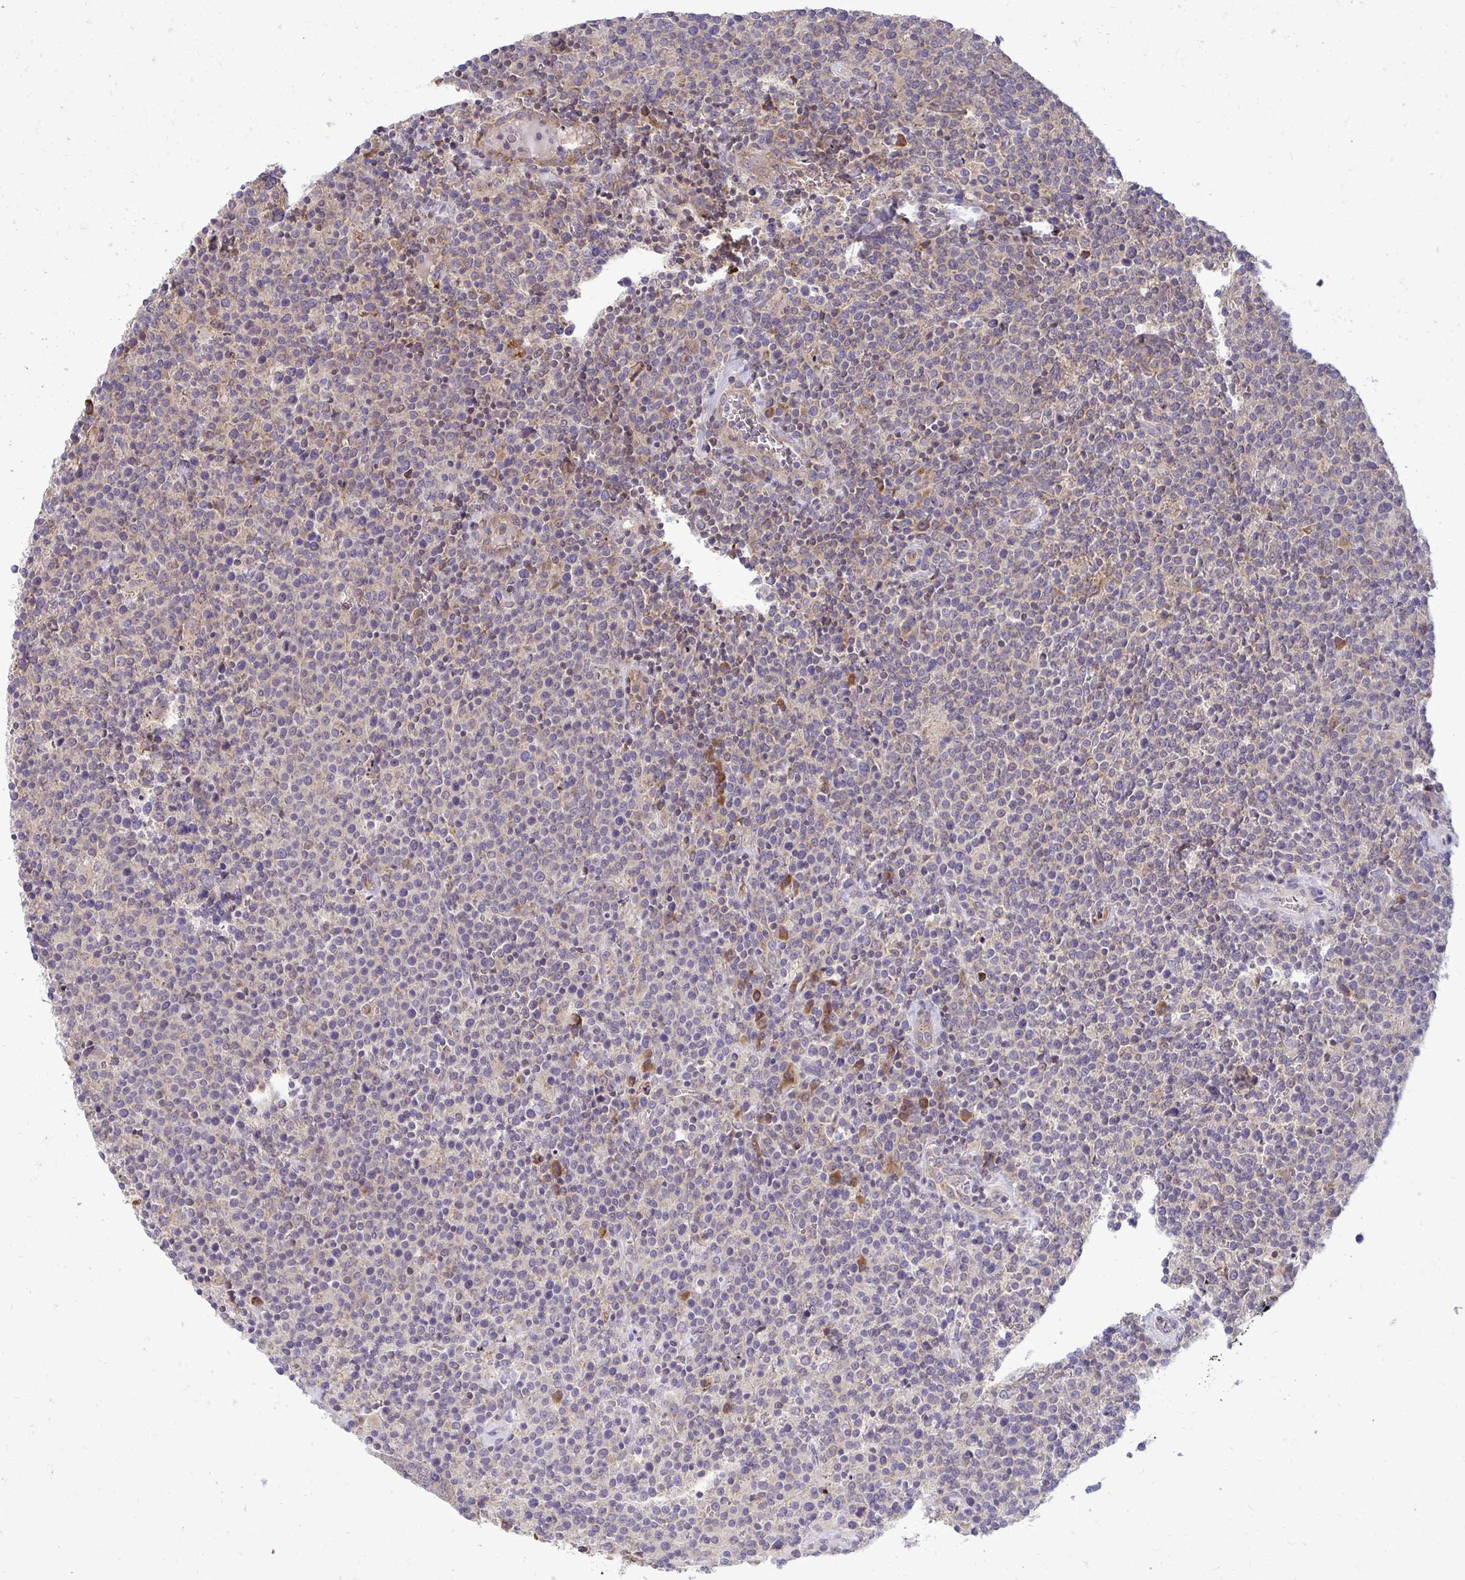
{"staining": {"intensity": "negative", "quantity": "none", "location": "none"}, "tissue": "lymphoma", "cell_type": "Tumor cells", "image_type": "cancer", "snomed": [{"axis": "morphology", "description": "Malignant lymphoma, non-Hodgkin's type, High grade"}, {"axis": "topography", "description": "Lymph node"}], "caption": "Human lymphoma stained for a protein using immunohistochemistry exhibits no staining in tumor cells.", "gene": "RPLP2", "patient": {"sex": "male", "age": 61}}